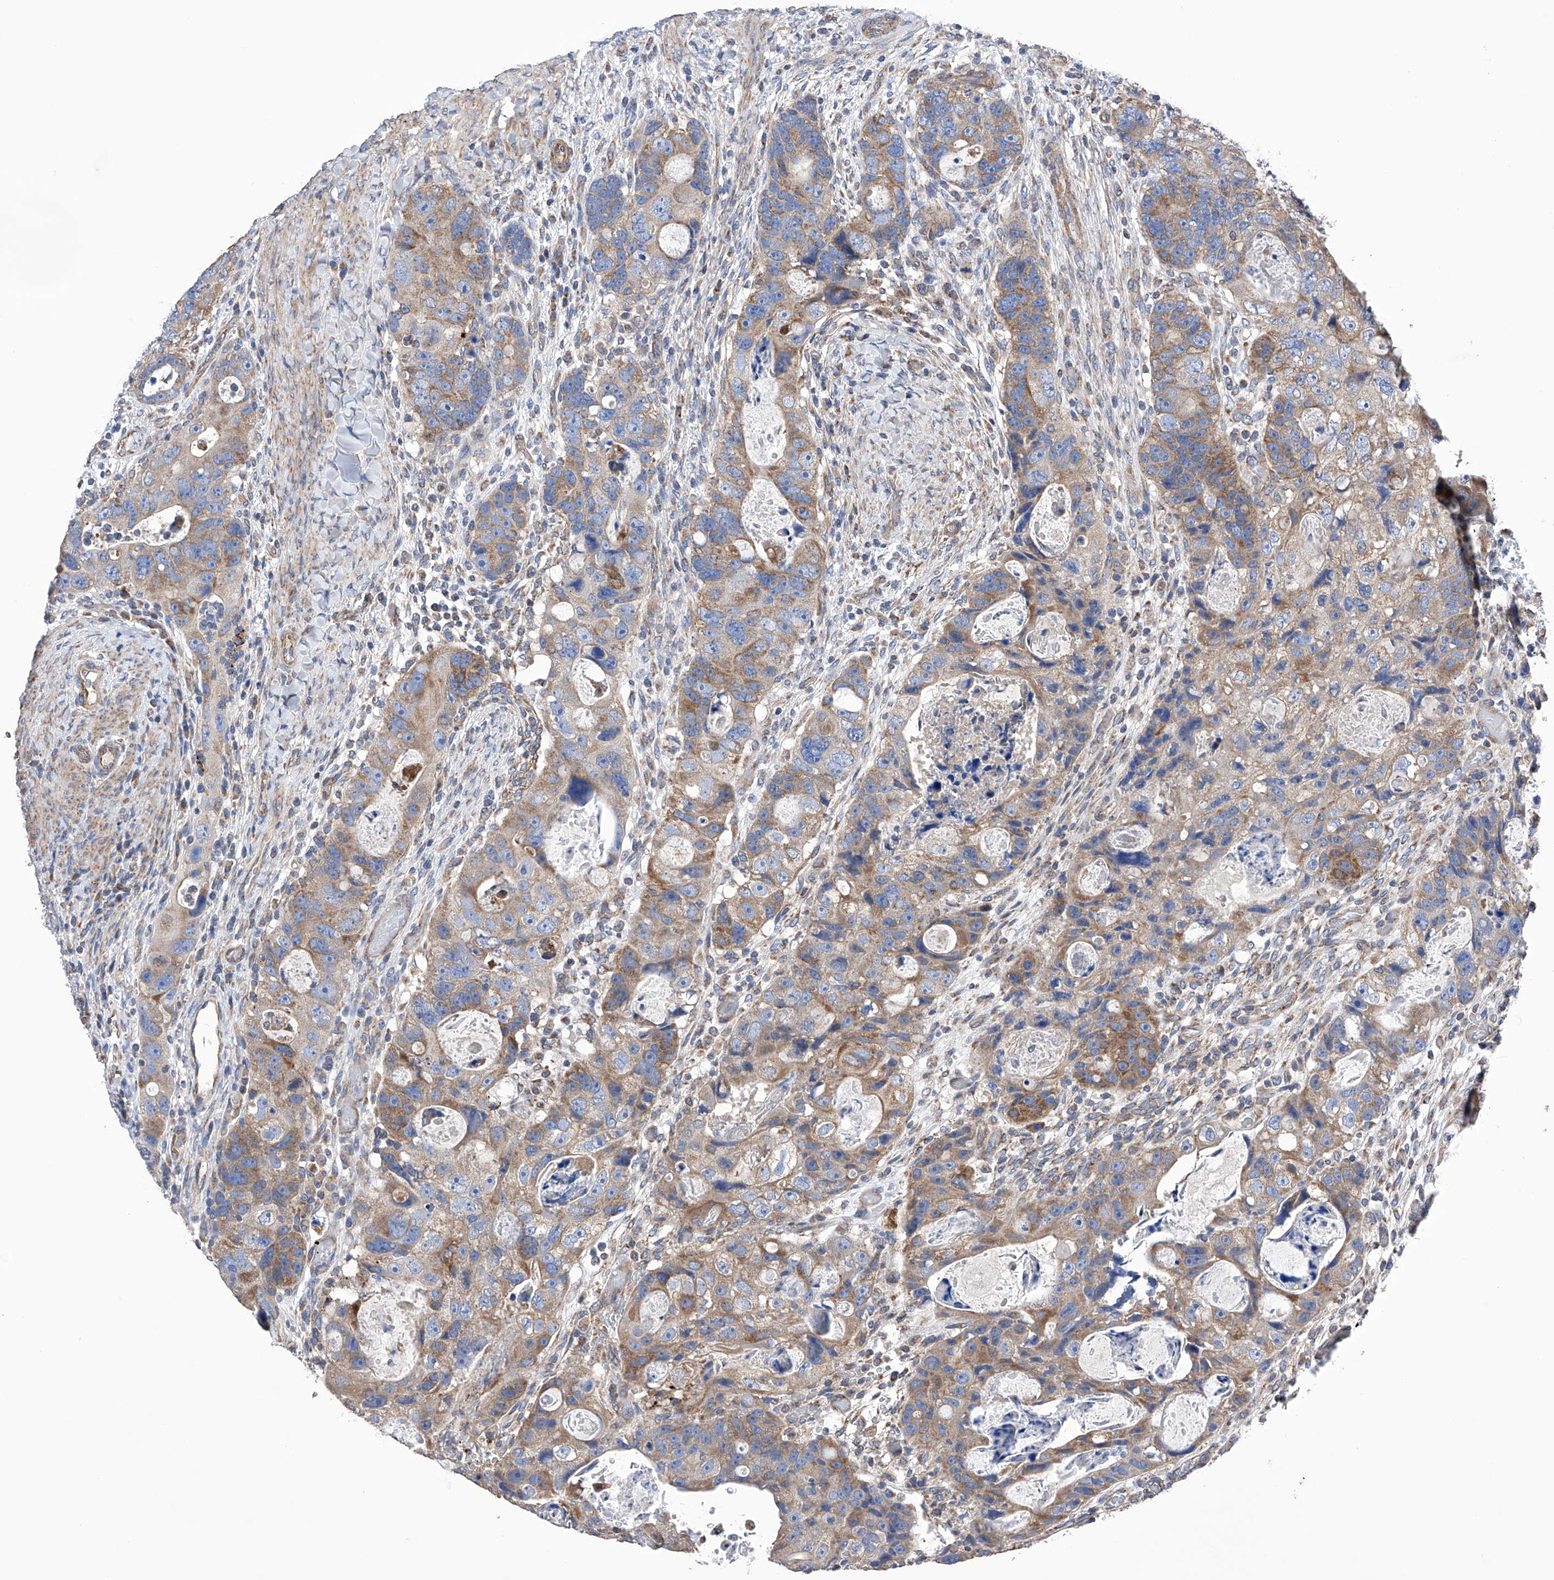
{"staining": {"intensity": "moderate", "quantity": "25%-75%", "location": "cytoplasmic/membranous"}, "tissue": "colorectal cancer", "cell_type": "Tumor cells", "image_type": "cancer", "snomed": [{"axis": "morphology", "description": "Adenocarcinoma, NOS"}, {"axis": "topography", "description": "Rectum"}], "caption": "Protein expression analysis of colorectal adenocarcinoma reveals moderate cytoplasmic/membranous expression in about 25%-75% of tumor cells. (DAB IHC with brightfield microscopy, high magnification).", "gene": "EFCAB2", "patient": {"sex": "male", "age": 59}}